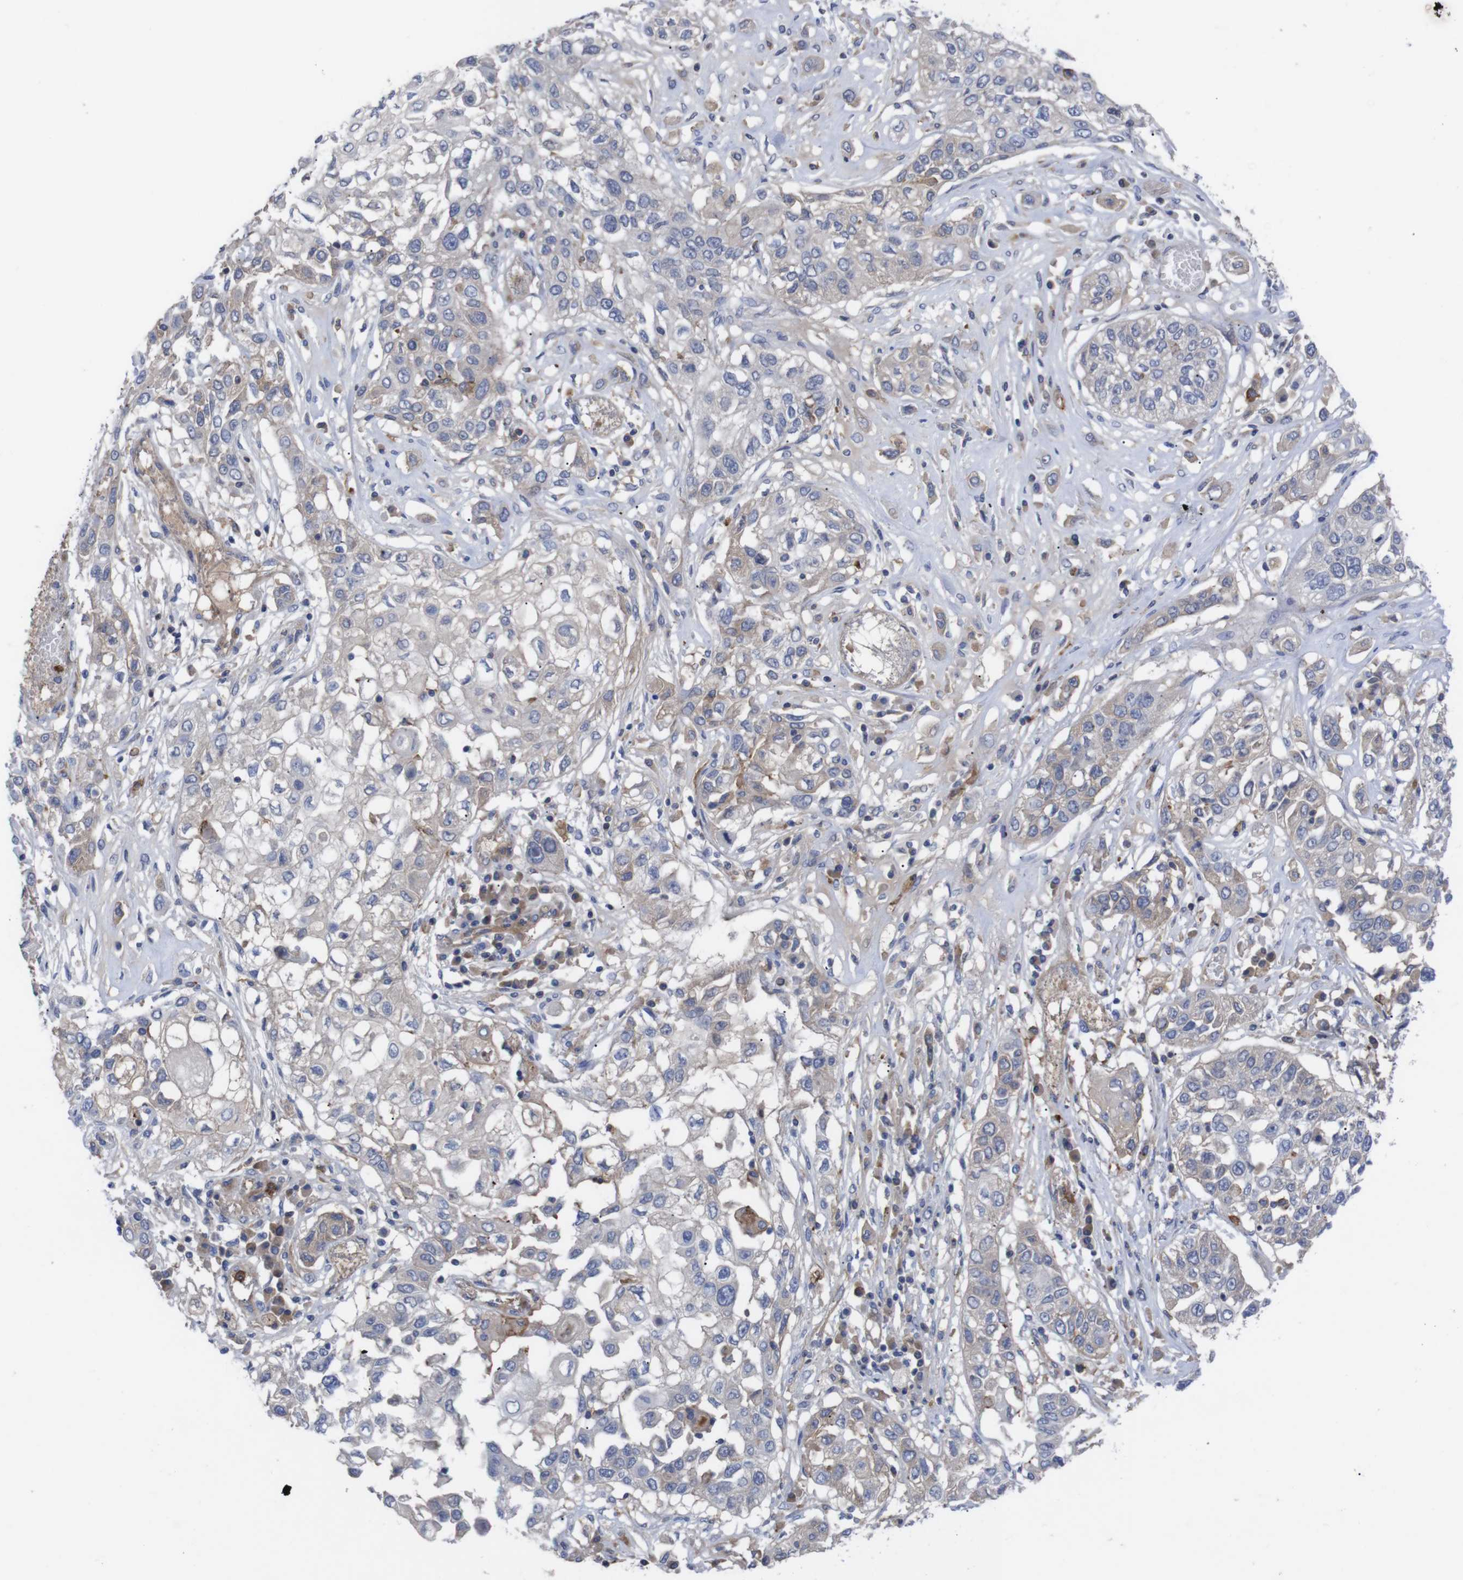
{"staining": {"intensity": "negative", "quantity": "none", "location": "none"}, "tissue": "lung cancer", "cell_type": "Tumor cells", "image_type": "cancer", "snomed": [{"axis": "morphology", "description": "Squamous cell carcinoma, NOS"}, {"axis": "topography", "description": "Lung"}], "caption": "The immunohistochemistry (IHC) photomicrograph has no significant staining in tumor cells of lung cancer (squamous cell carcinoma) tissue. Nuclei are stained in blue.", "gene": "C5AR1", "patient": {"sex": "male", "age": 71}}